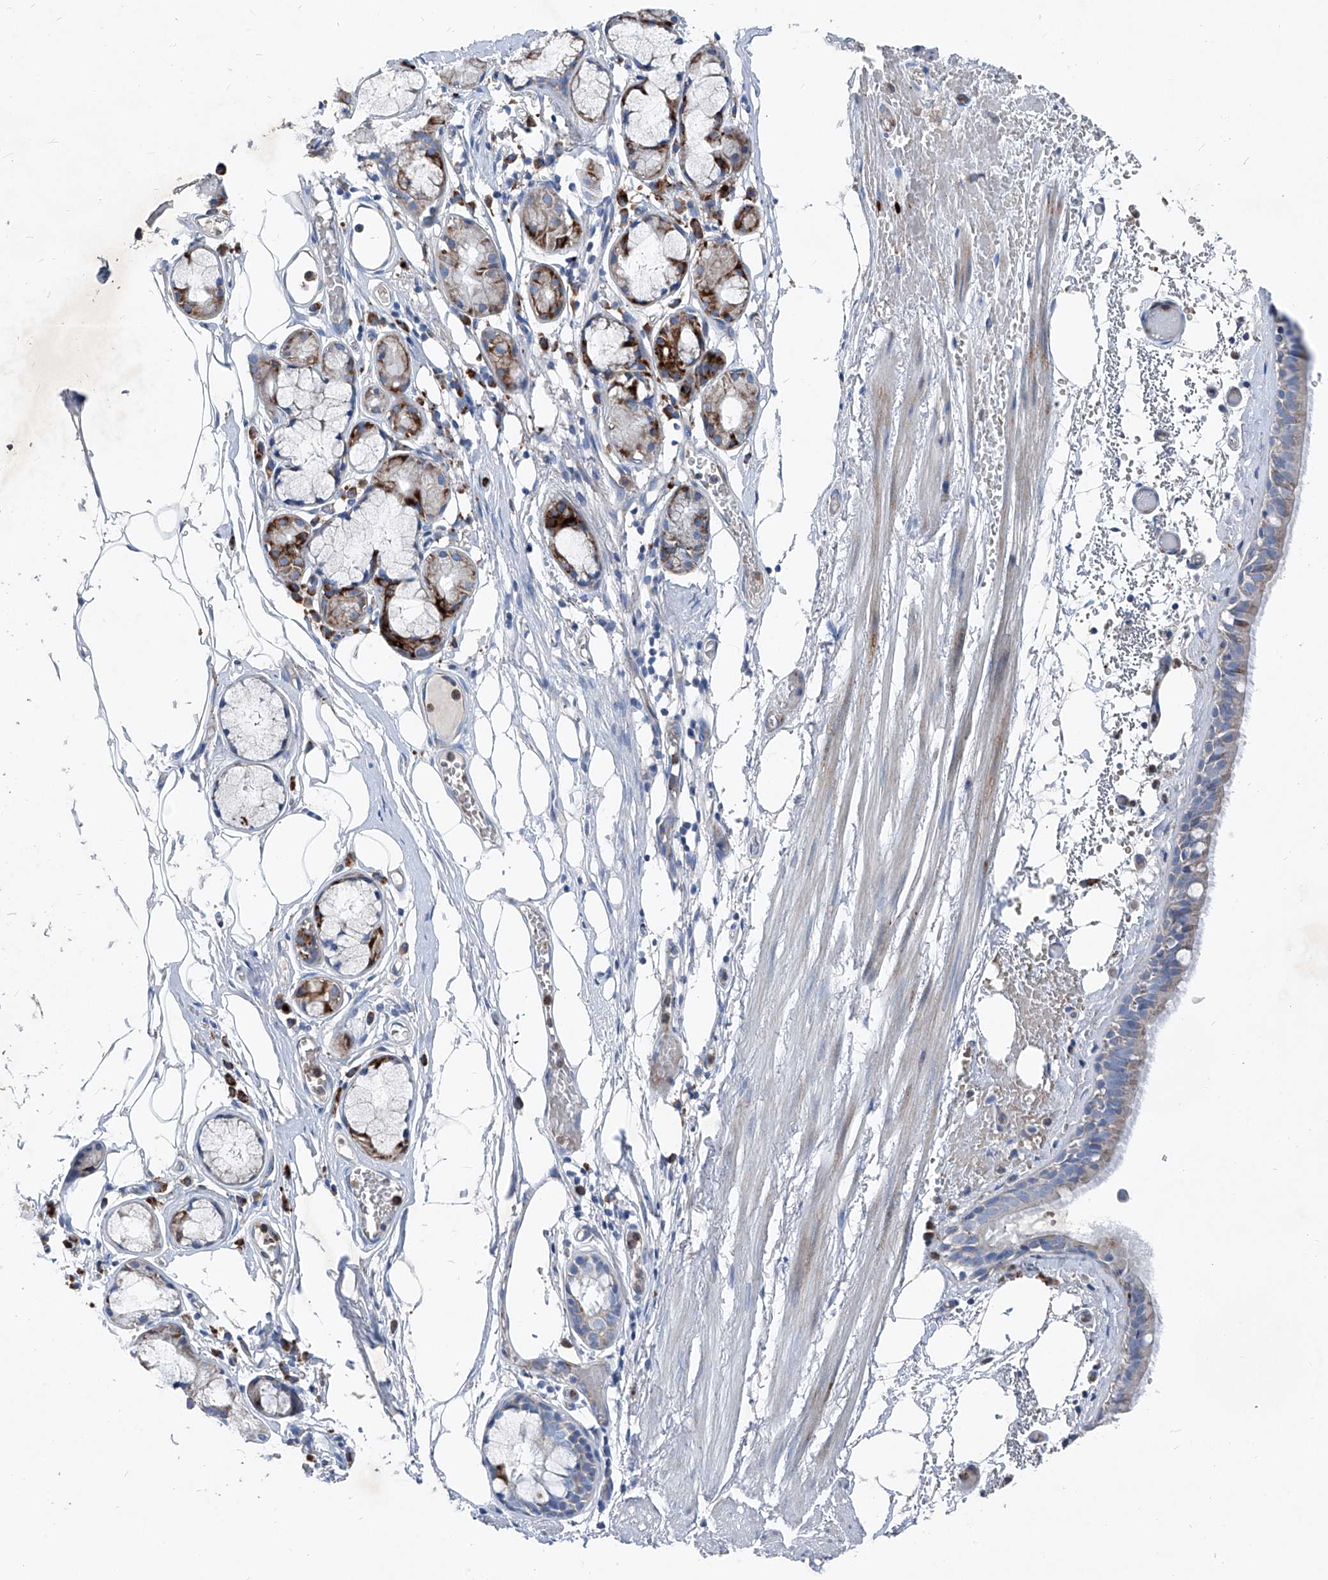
{"staining": {"intensity": "negative", "quantity": "none", "location": "none"}, "tissue": "bronchus", "cell_type": "Respiratory epithelial cells", "image_type": "normal", "snomed": [{"axis": "morphology", "description": "Normal tissue, NOS"}, {"axis": "topography", "description": "Bronchus"}, {"axis": "topography", "description": "Lung"}], "caption": "This is an immunohistochemistry micrograph of unremarkable human bronchus. There is no staining in respiratory epithelial cells.", "gene": "IFI27", "patient": {"sex": "male", "age": 56}}